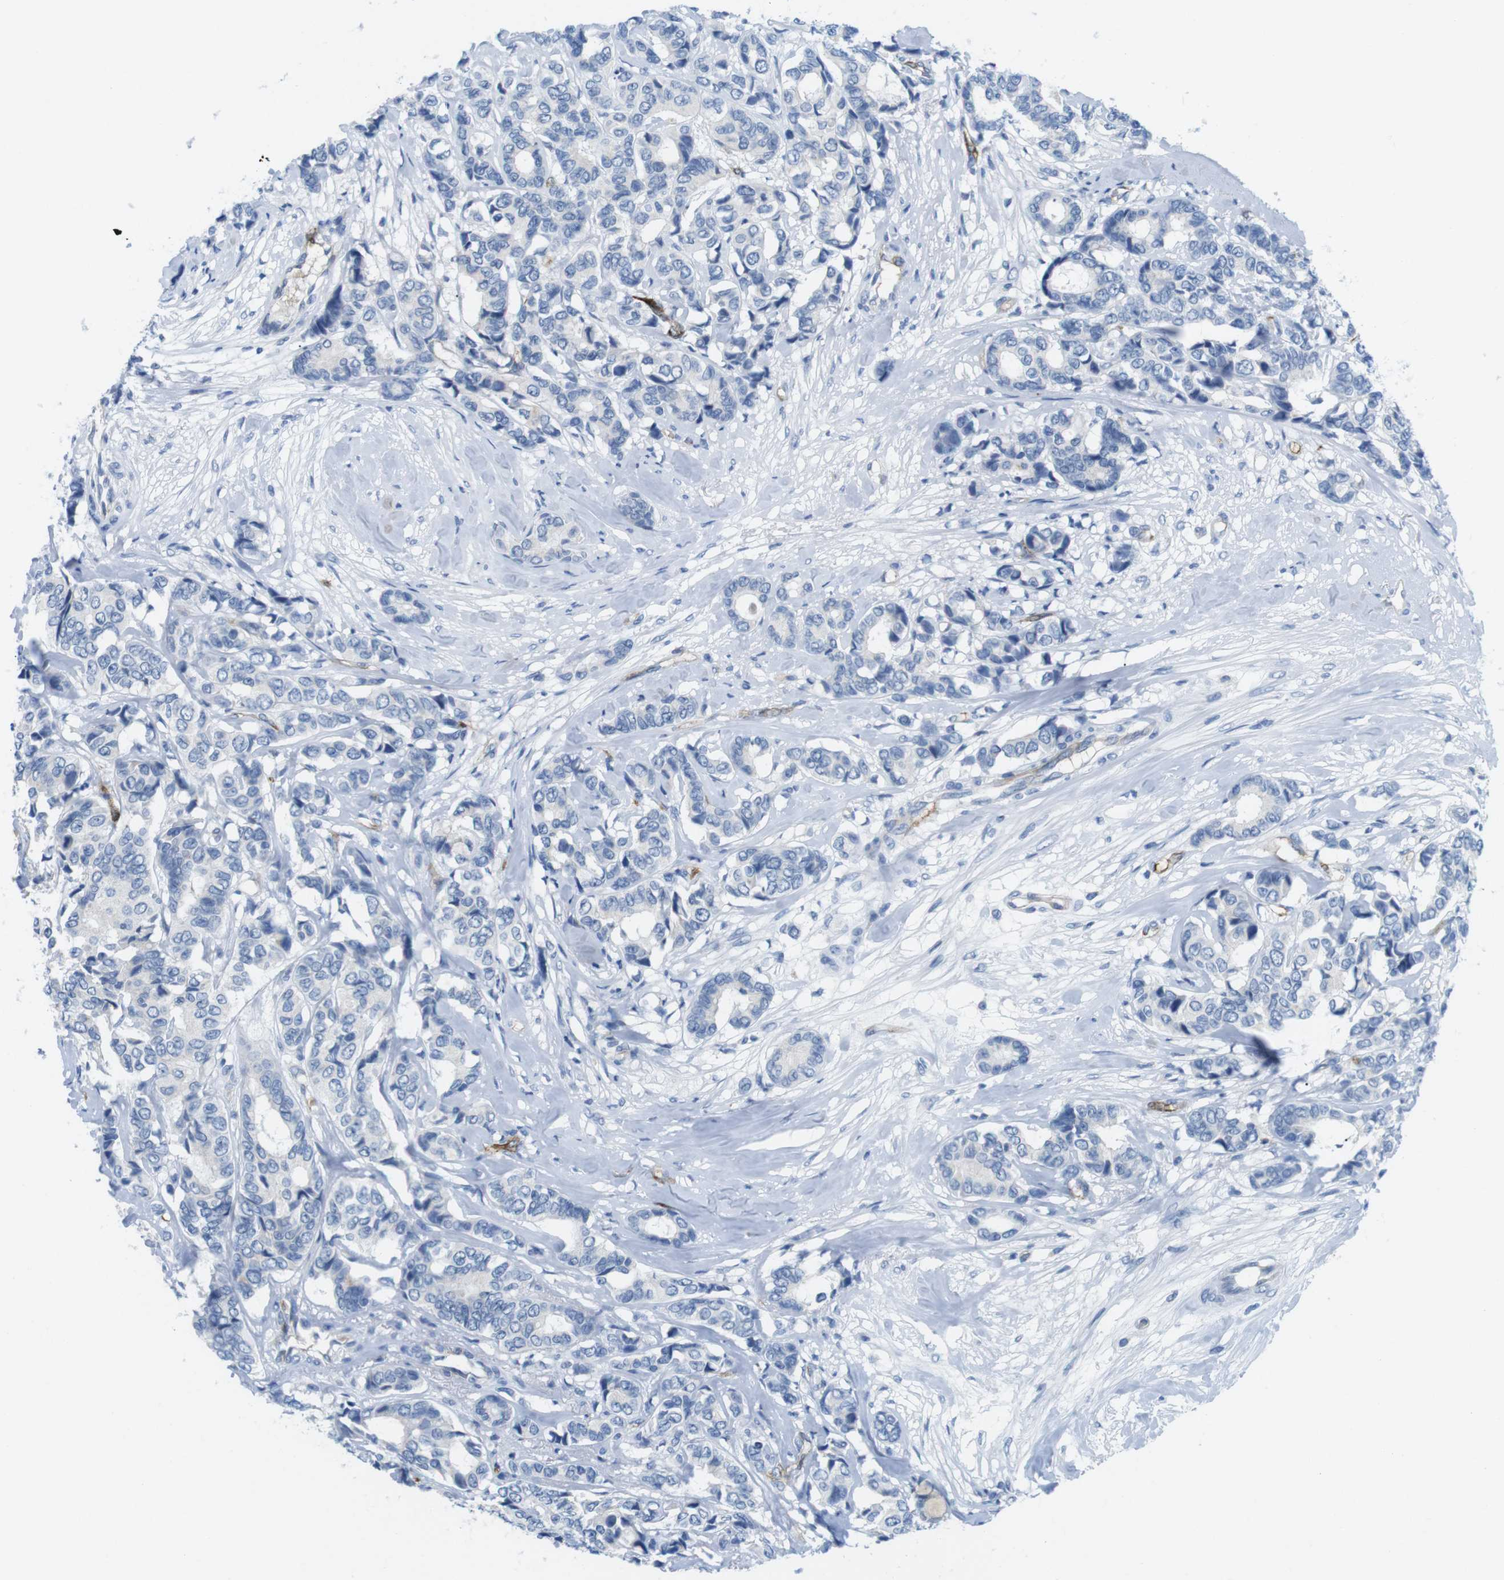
{"staining": {"intensity": "negative", "quantity": "none", "location": "none"}, "tissue": "breast cancer", "cell_type": "Tumor cells", "image_type": "cancer", "snomed": [{"axis": "morphology", "description": "Duct carcinoma"}, {"axis": "topography", "description": "Breast"}], "caption": "Histopathology image shows no significant protein expression in tumor cells of breast cancer.", "gene": "TNFRSF4", "patient": {"sex": "female", "age": 87}}